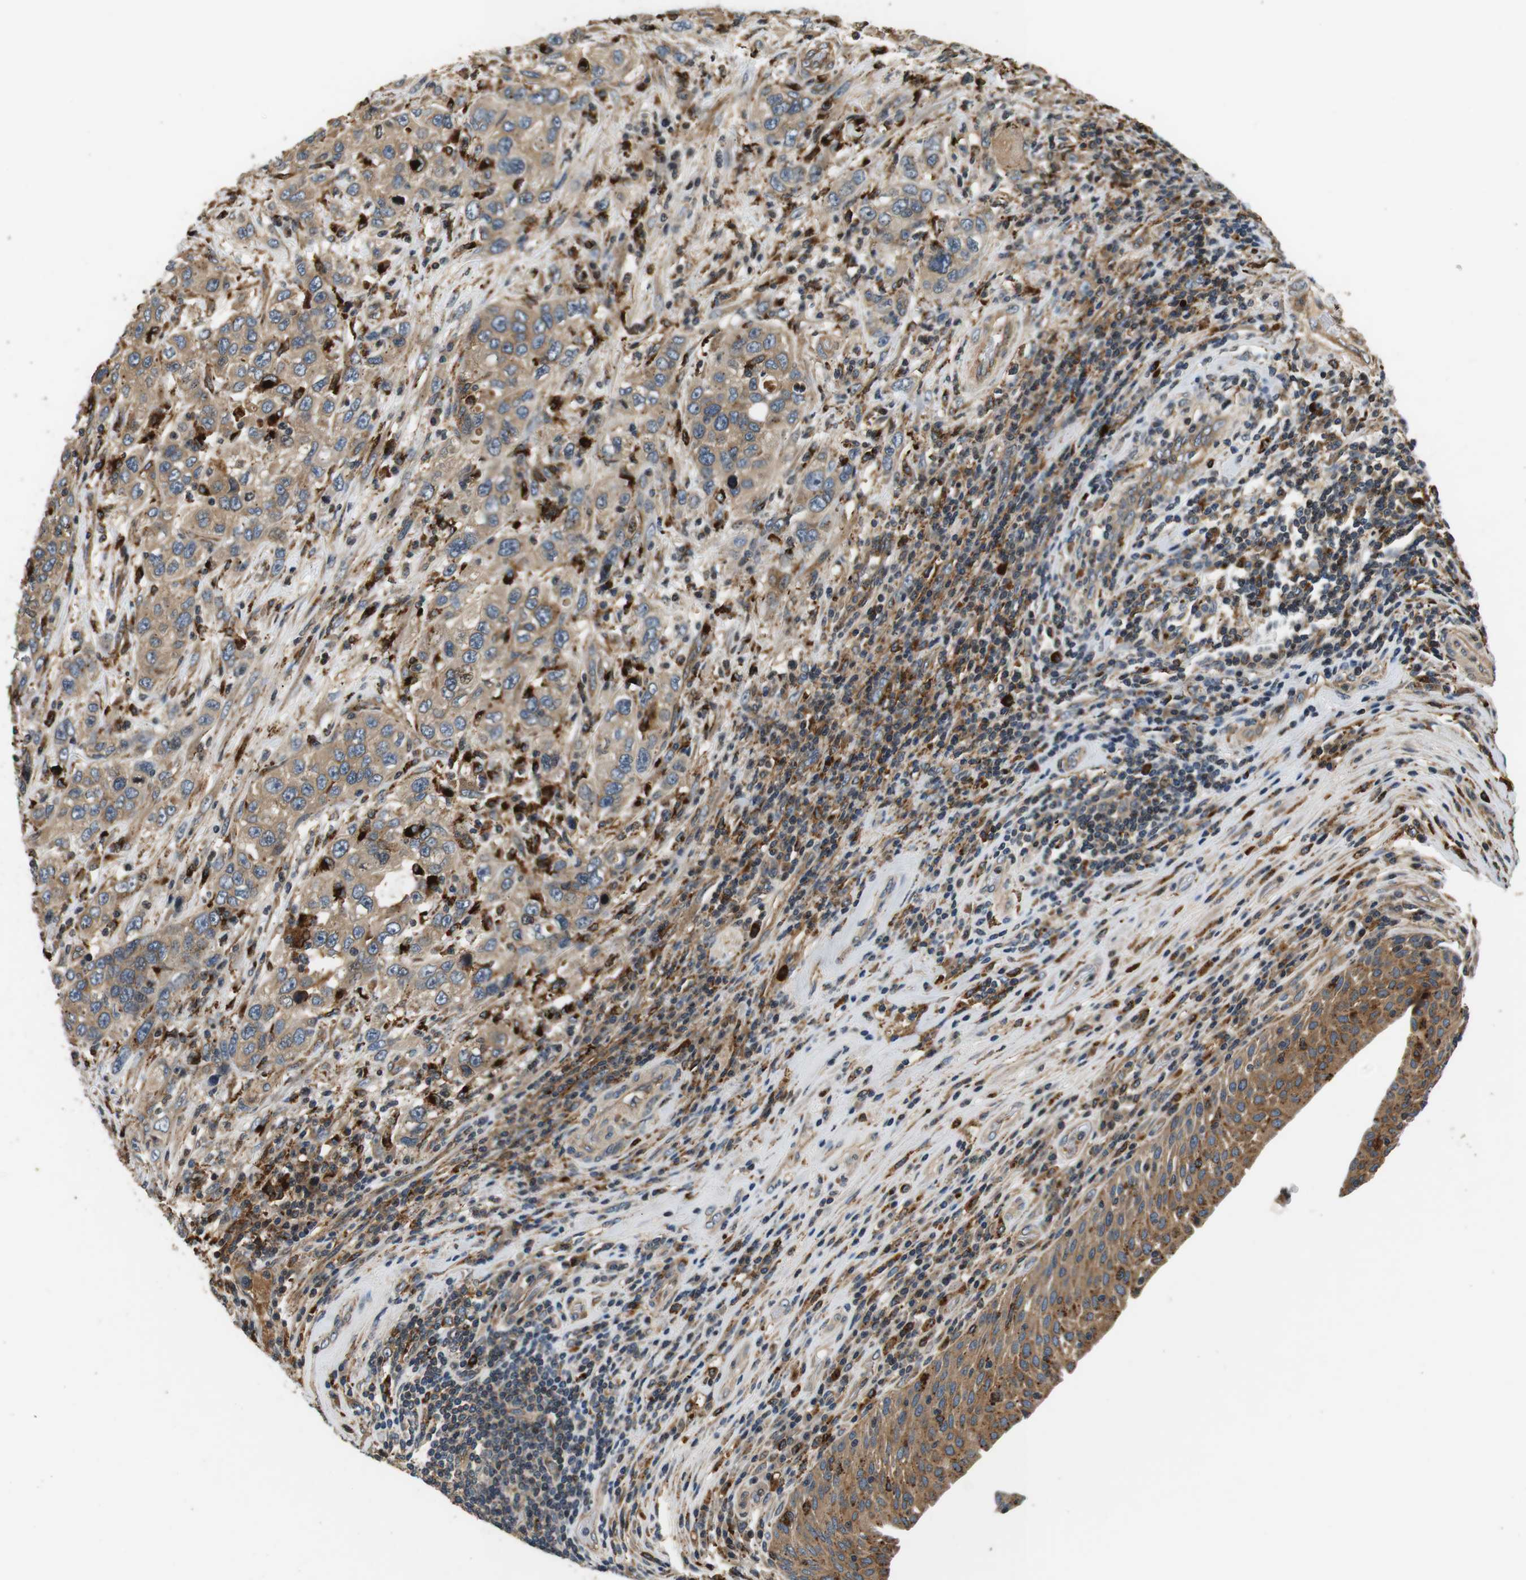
{"staining": {"intensity": "weak", "quantity": ">75%", "location": "cytoplasmic/membranous"}, "tissue": "urothelial cancer", "cell_type": "Tumor cells", "image_type": "cancer", "snomed": [{"axis": "morphology", "description": "Urothelial carcinoma, High grade"}, {"axis": "topography", "description": "Urinary bladder"}], "caption": "High-power microscopy captured an IHC photomicrograph of high-grade urothelial carcinoma, revealing weak cytoplasmic/membranous staining in approximately >75% of tumor cells. (Brightfield microscopy of DAB IHC at high magnification).", "gene": "TXNRD1", "patient": {"sex": "female", "age": 80}}